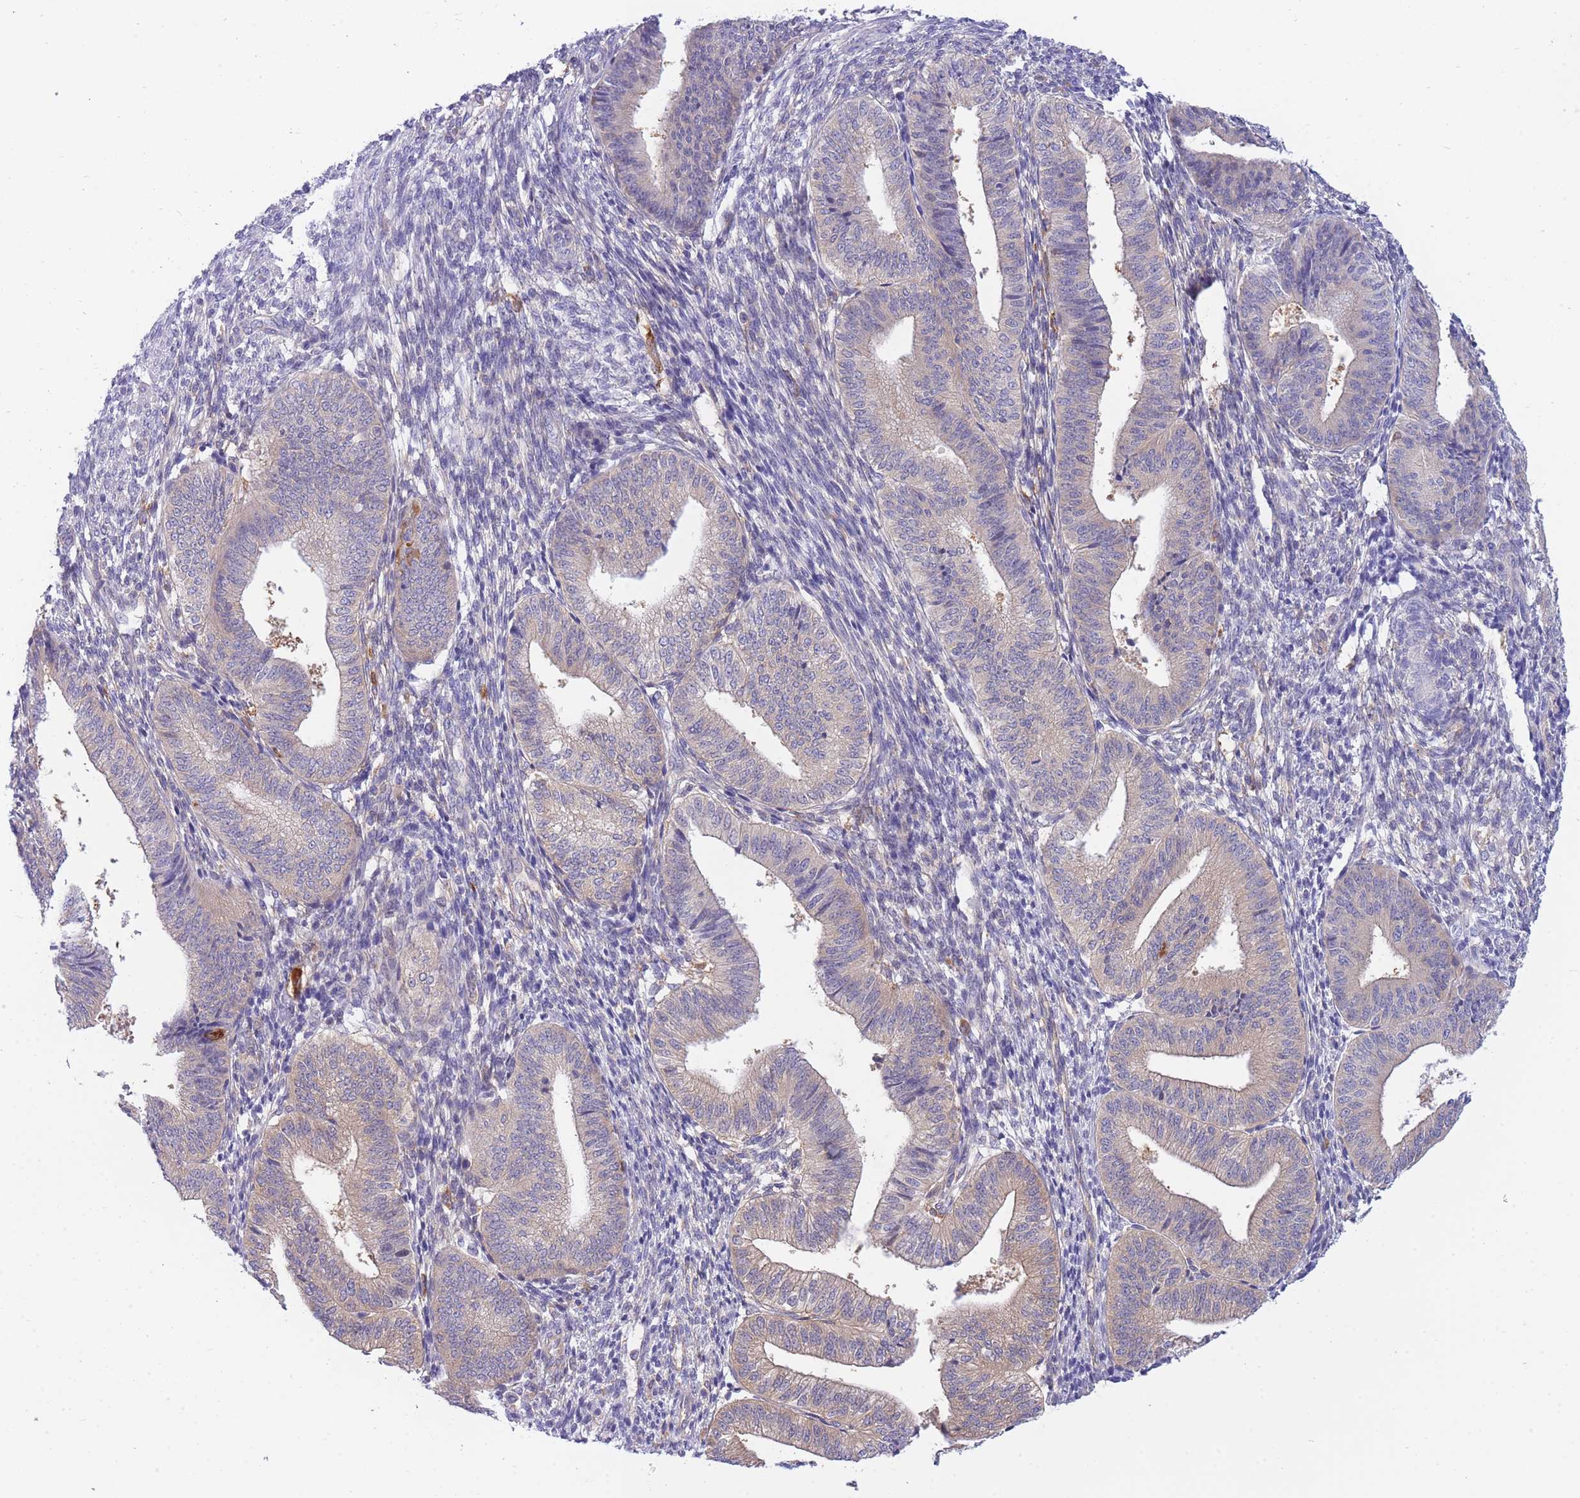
{"staining": {"intensity": "weak", "quantity": "<25%", "location": "cytoplasmic/membranous"}, "tissue": "endometrium", "cell_type": "Cells in endometrial stroma", "image_type": "normal", "snomed": [{"axis": "morphology", "description": "Normal tissue, NOS"}, {"axis": "topography", "description": "Endometrium"}], "caption": "Immunohistochemistry photomicrograph of benign endometrium: endometrium stained with DAB exhibits no significant protein expression in cells in endometrial stroma.", "gene": "NAMPT", "patient": {"sex": "female", "age": 34}}